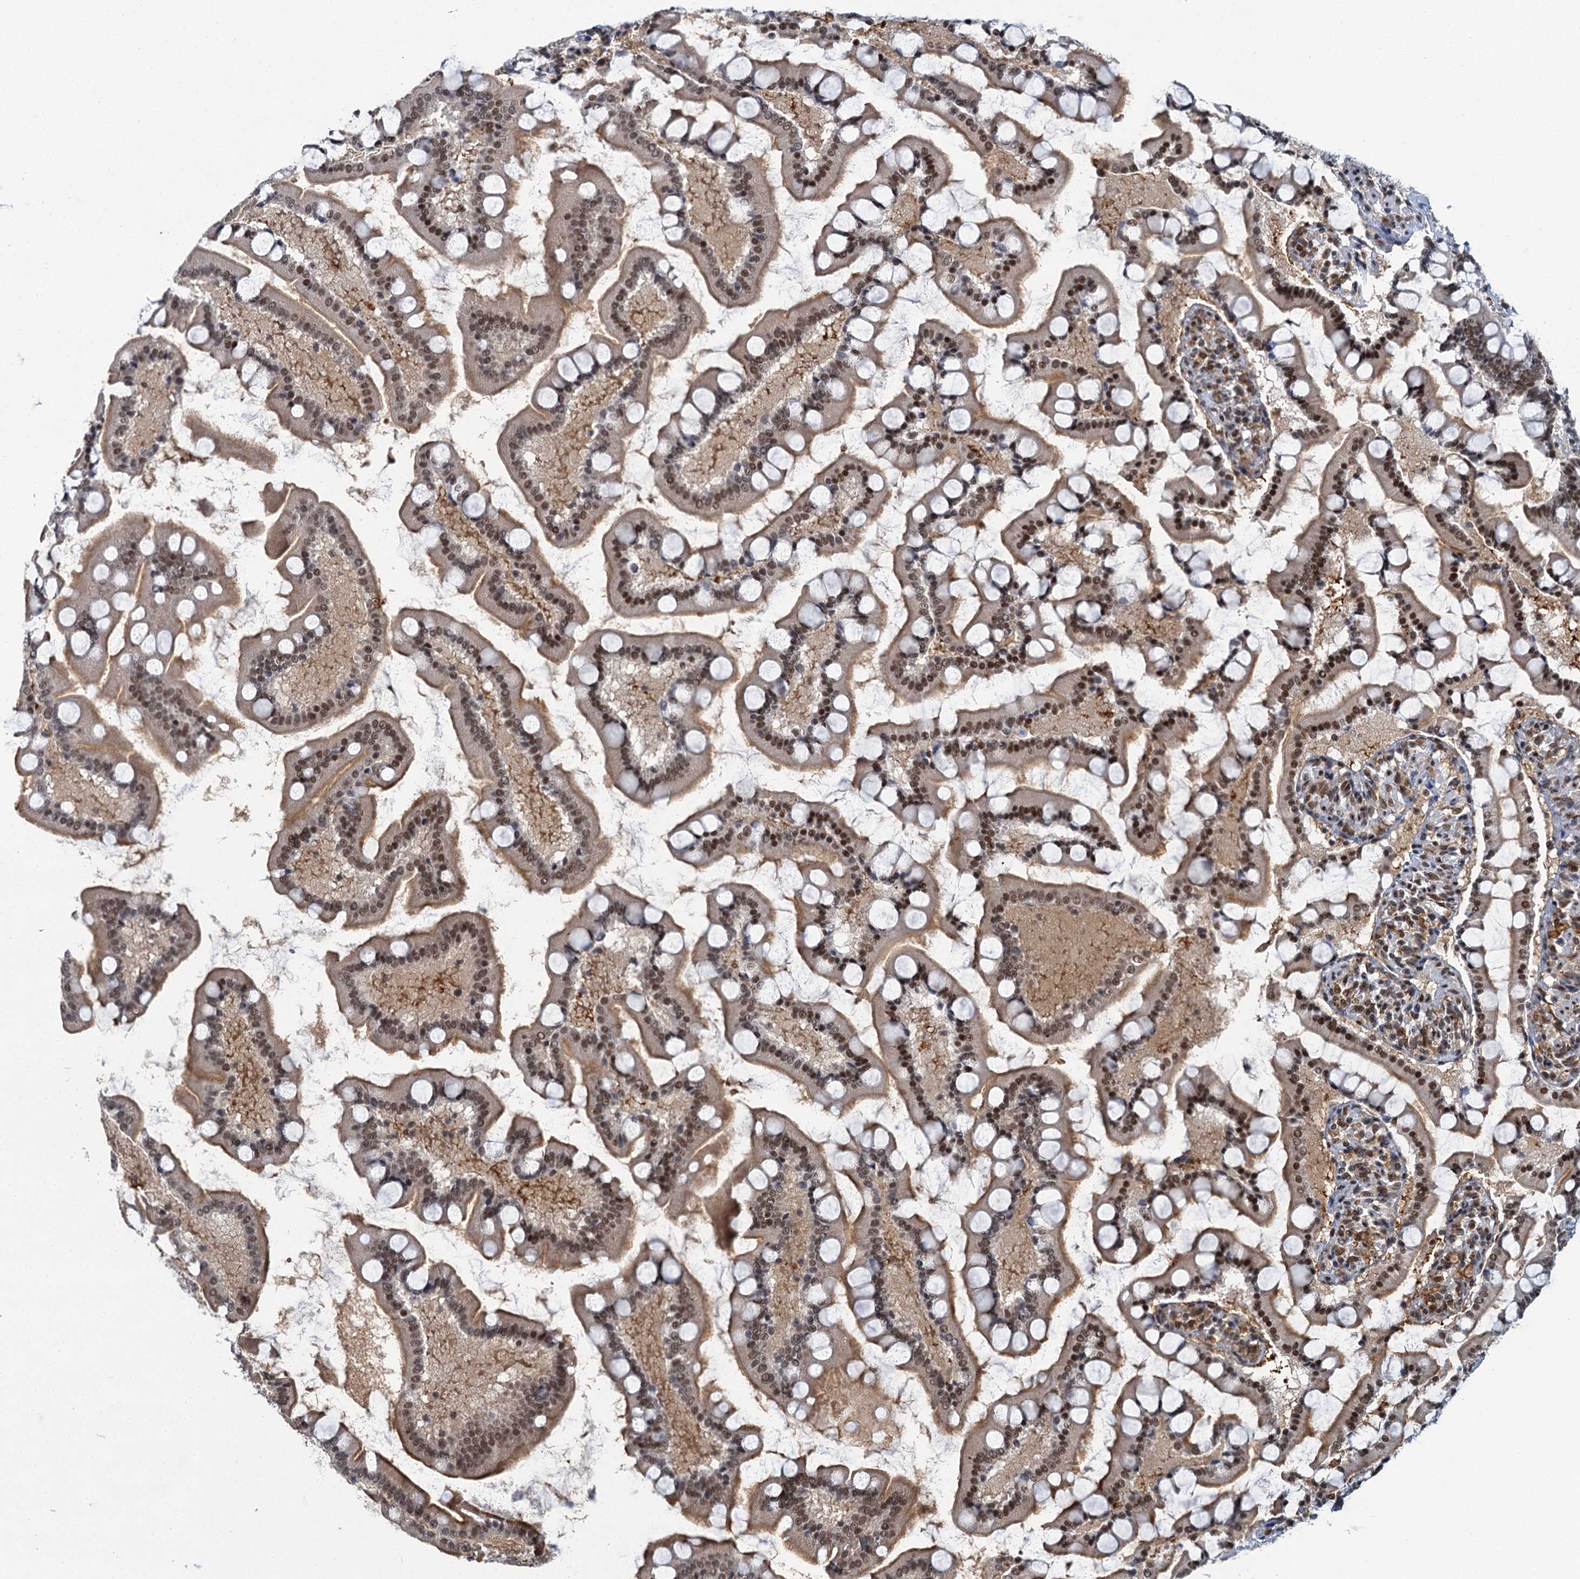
{"staining": {"intensity": "moderate", "quantity": ">75%", "location": "cytoplasmic/membranous,nuclear"}, "tissue": "small intestine", "cell_type": "Glandular cells", "image_type": "normal", "snomed": [{"axis": "morphology", "description": "Normal tissue, NOS"}, {"axis": "topography", "description": "Small intestine"}], "caption": "Small intestine stained for a protein (brown) demonstrates moderate cytoplasmic/membranous,nuclear positive positivity in about >75% of glandular cells.", "gene": "PPHLN1", "patient": {"sex": "male", "age": 41}}